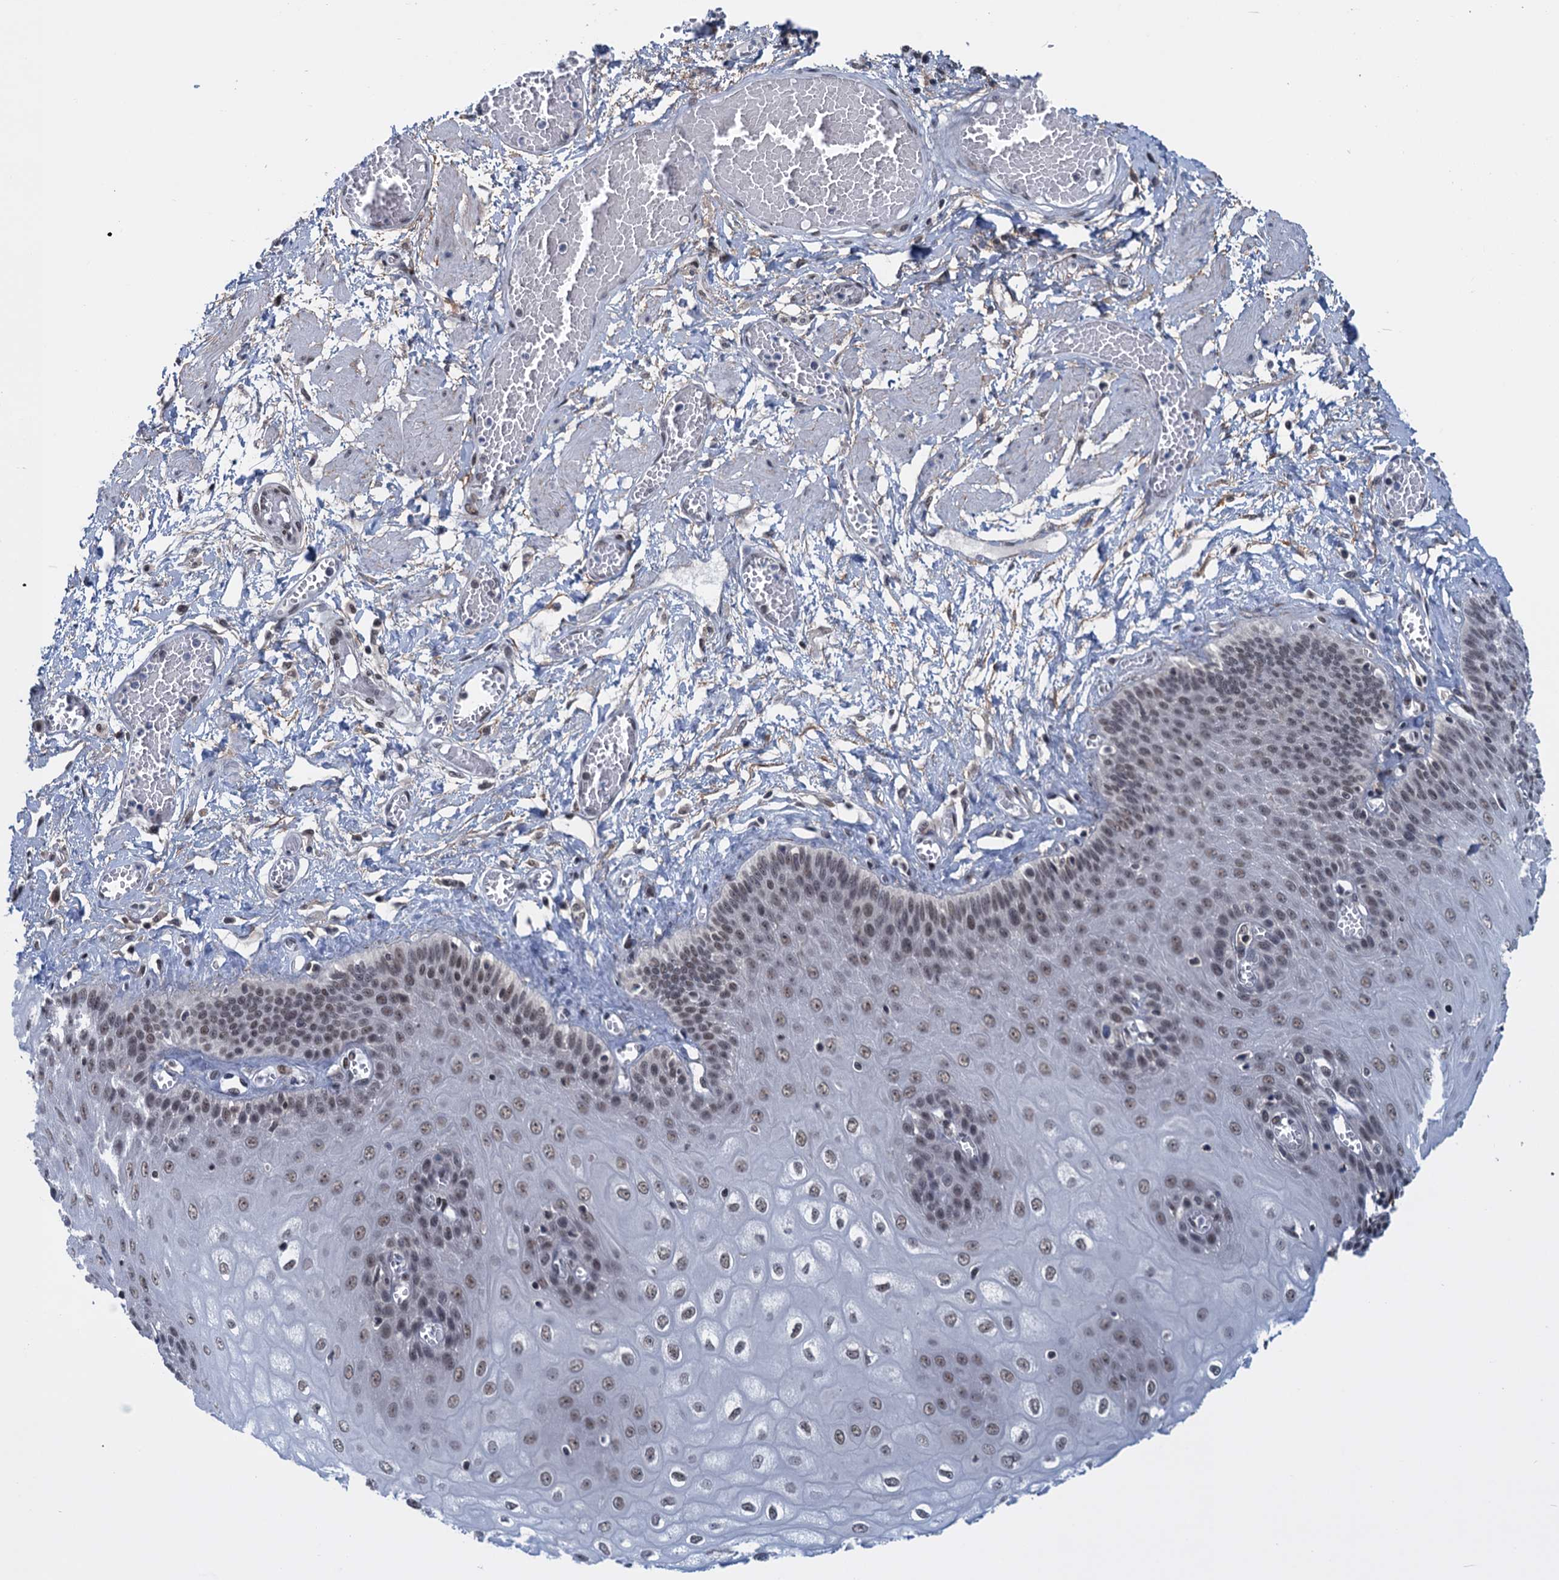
{"staining": {"intensity": "moderate", "quantity": ">75%", "location": "nuclear"}, "tissue": "esophagus", "cell_type": "Squamous epithelial cells", "image_type": "normal", "snomed": [{"axis": "morphology", "description": "Normal tissue, NOS"}, {"axis": "topography", "description": "Esophagus"}], "caption": "IHC (DAB (3,3'-diaminobenzidine)) staining of benign esophagus displays moderate nuclear protein expression in approximately >75% of squamous epithelial cells. (Brightfield microscopy of DAB IHC at high magnification).", "gene": "SAE1", "patient": {"sex": "male", "age": 60}}